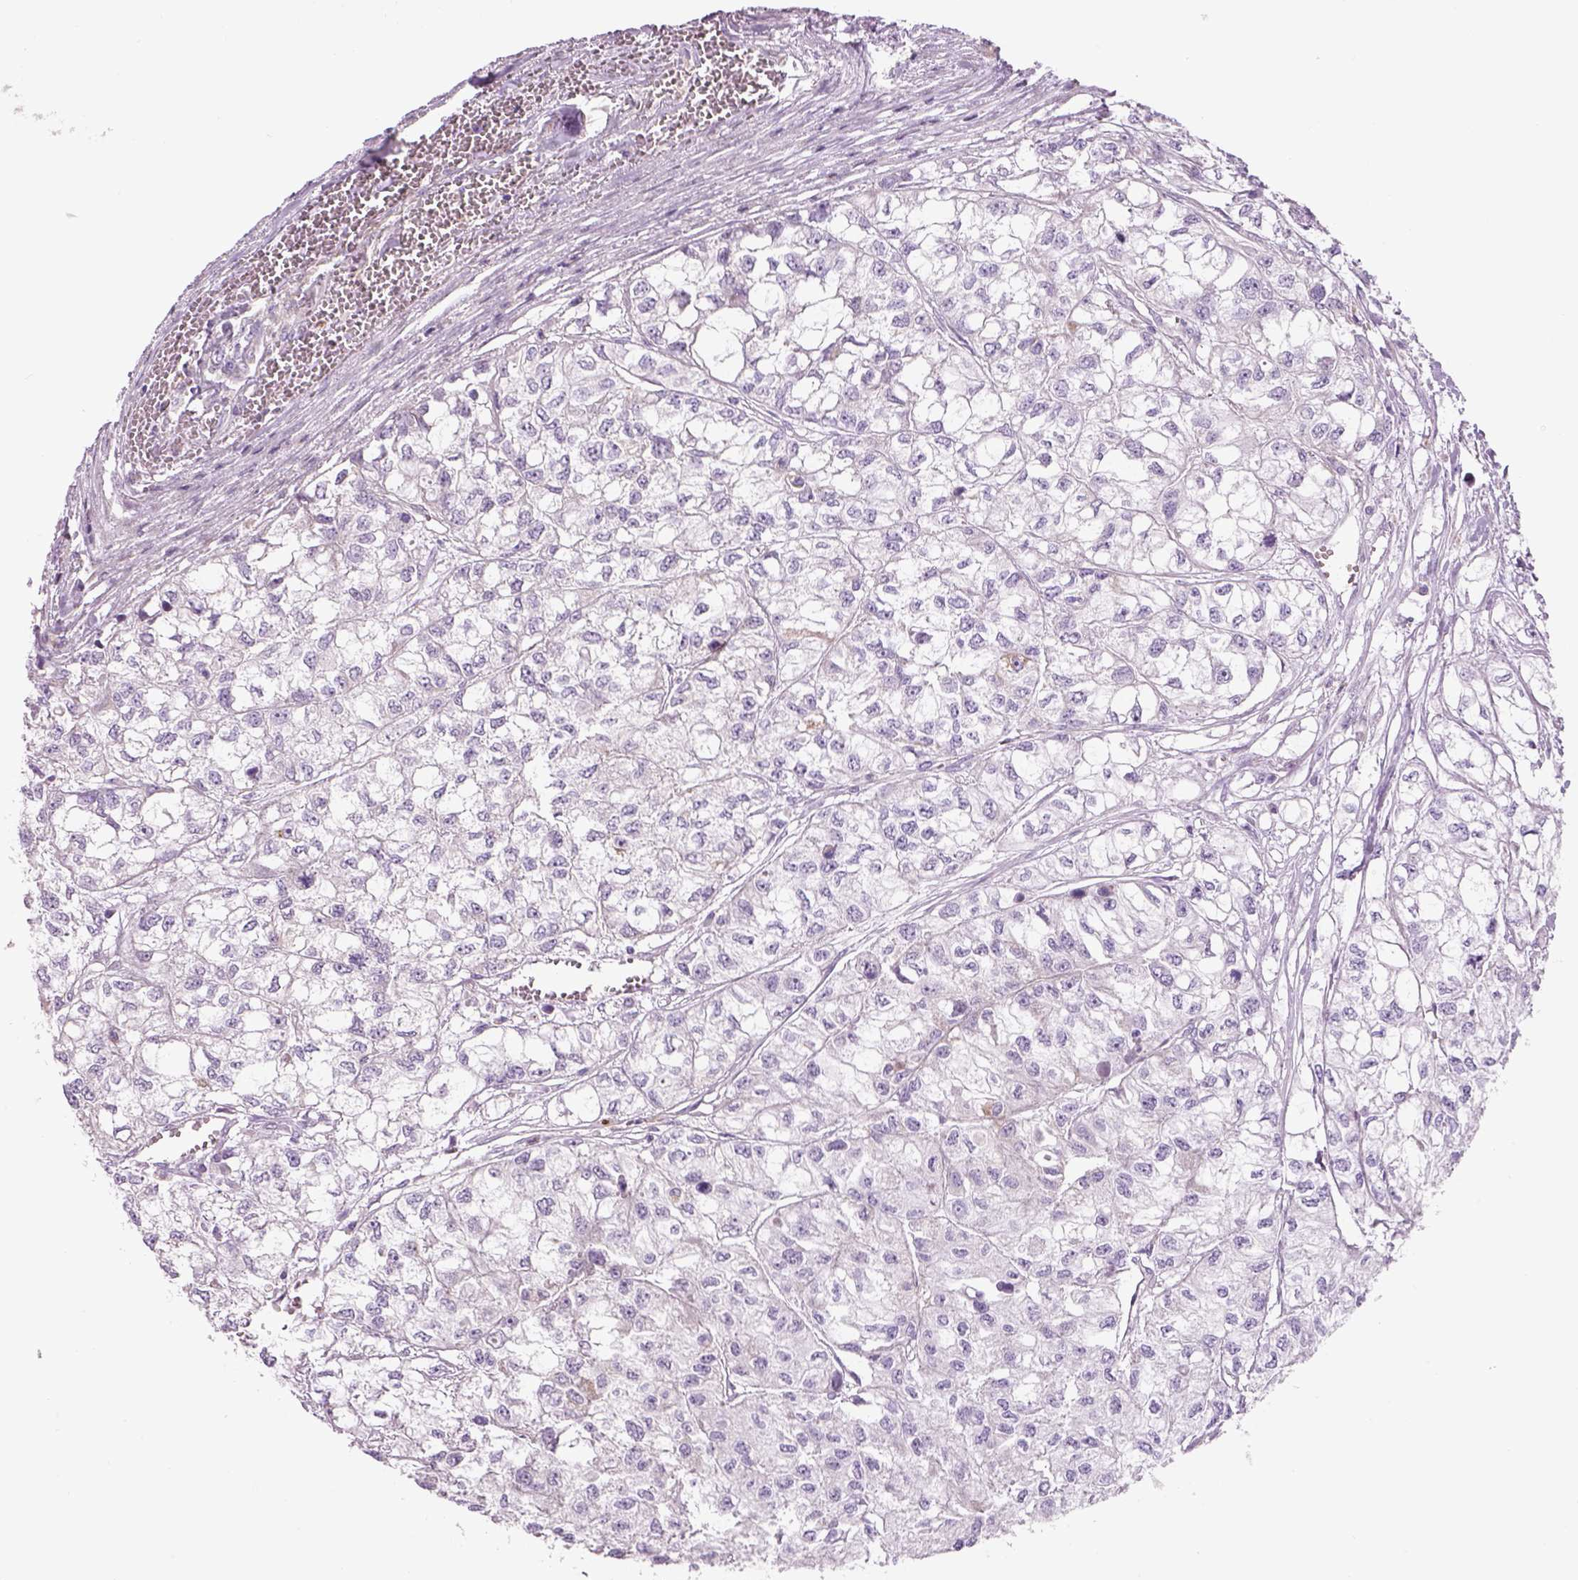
{"staining": {"intensity": "negative", "quantity": "none", "location": "none"}, "tissue": "renal cancer", "cell_type": "Tumor cells", "image_type": "cancer", "snomed": [{"axis": "morphology", "description": "Adenocarcinoma, NOS"}, {"axis": "topography", "description": "Kidney"}], "caption": "IHC of adenocarcinoma (renal) exhibits no staining in tumor cells. (Brightfield microscopy of DAB (3,3'-diaminobenzidine) immunohistochemistry (IHC) at high magnification).", "gene": "IFT52", "patient": {"sex": "male", "age": 56}}